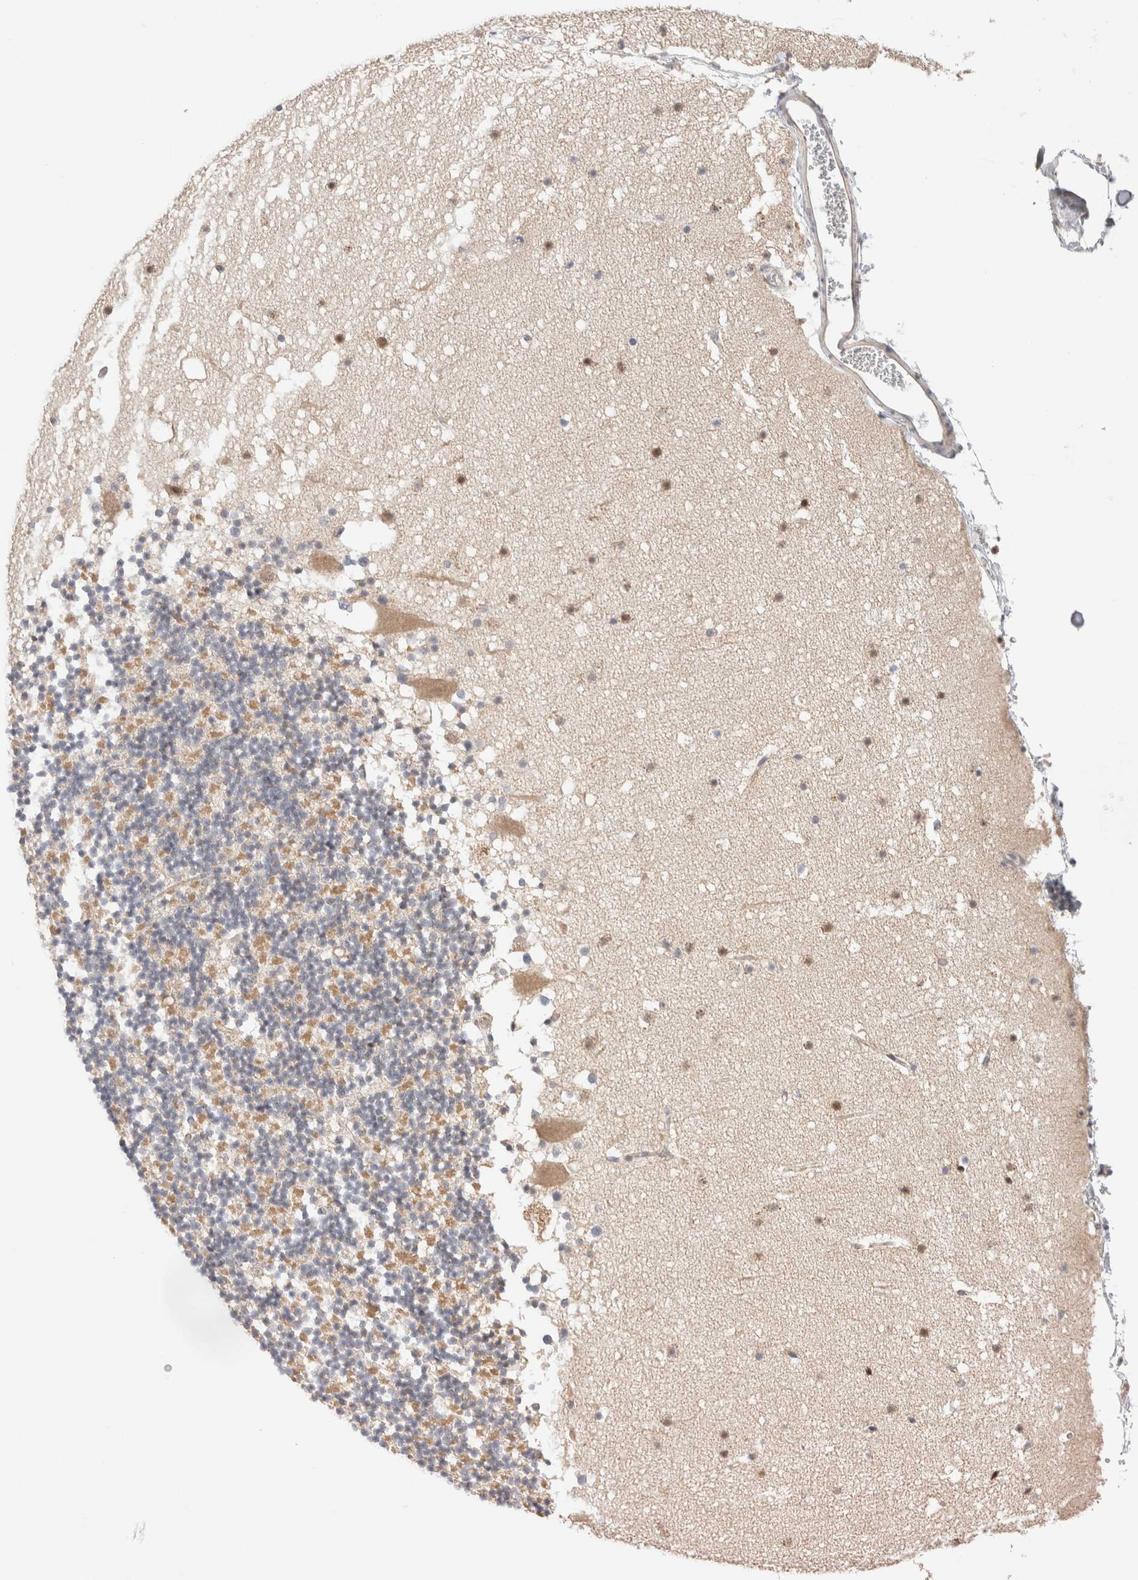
{"staining": {"intensity": "moderate", "quantity": "<25%", "location": "cytoplasmic/membranous"}, "tissue": "cerebellum", "cell_type": "Cells in granular layer", "image_type": "normal", "snomed": [{"axis": "morphology", "description": "Normal tissue, NOS"}, {"axis": "topography", "description": "Cerebellum"}], "caption": "Normal cerebellum reveals moderate cytoplasmic/membranous expression in approximately <25% of cells in granular layer, visualized by immunohistochemistry.", "gene": "MRM3", "patient": {"sex": "male", "age": 57}}